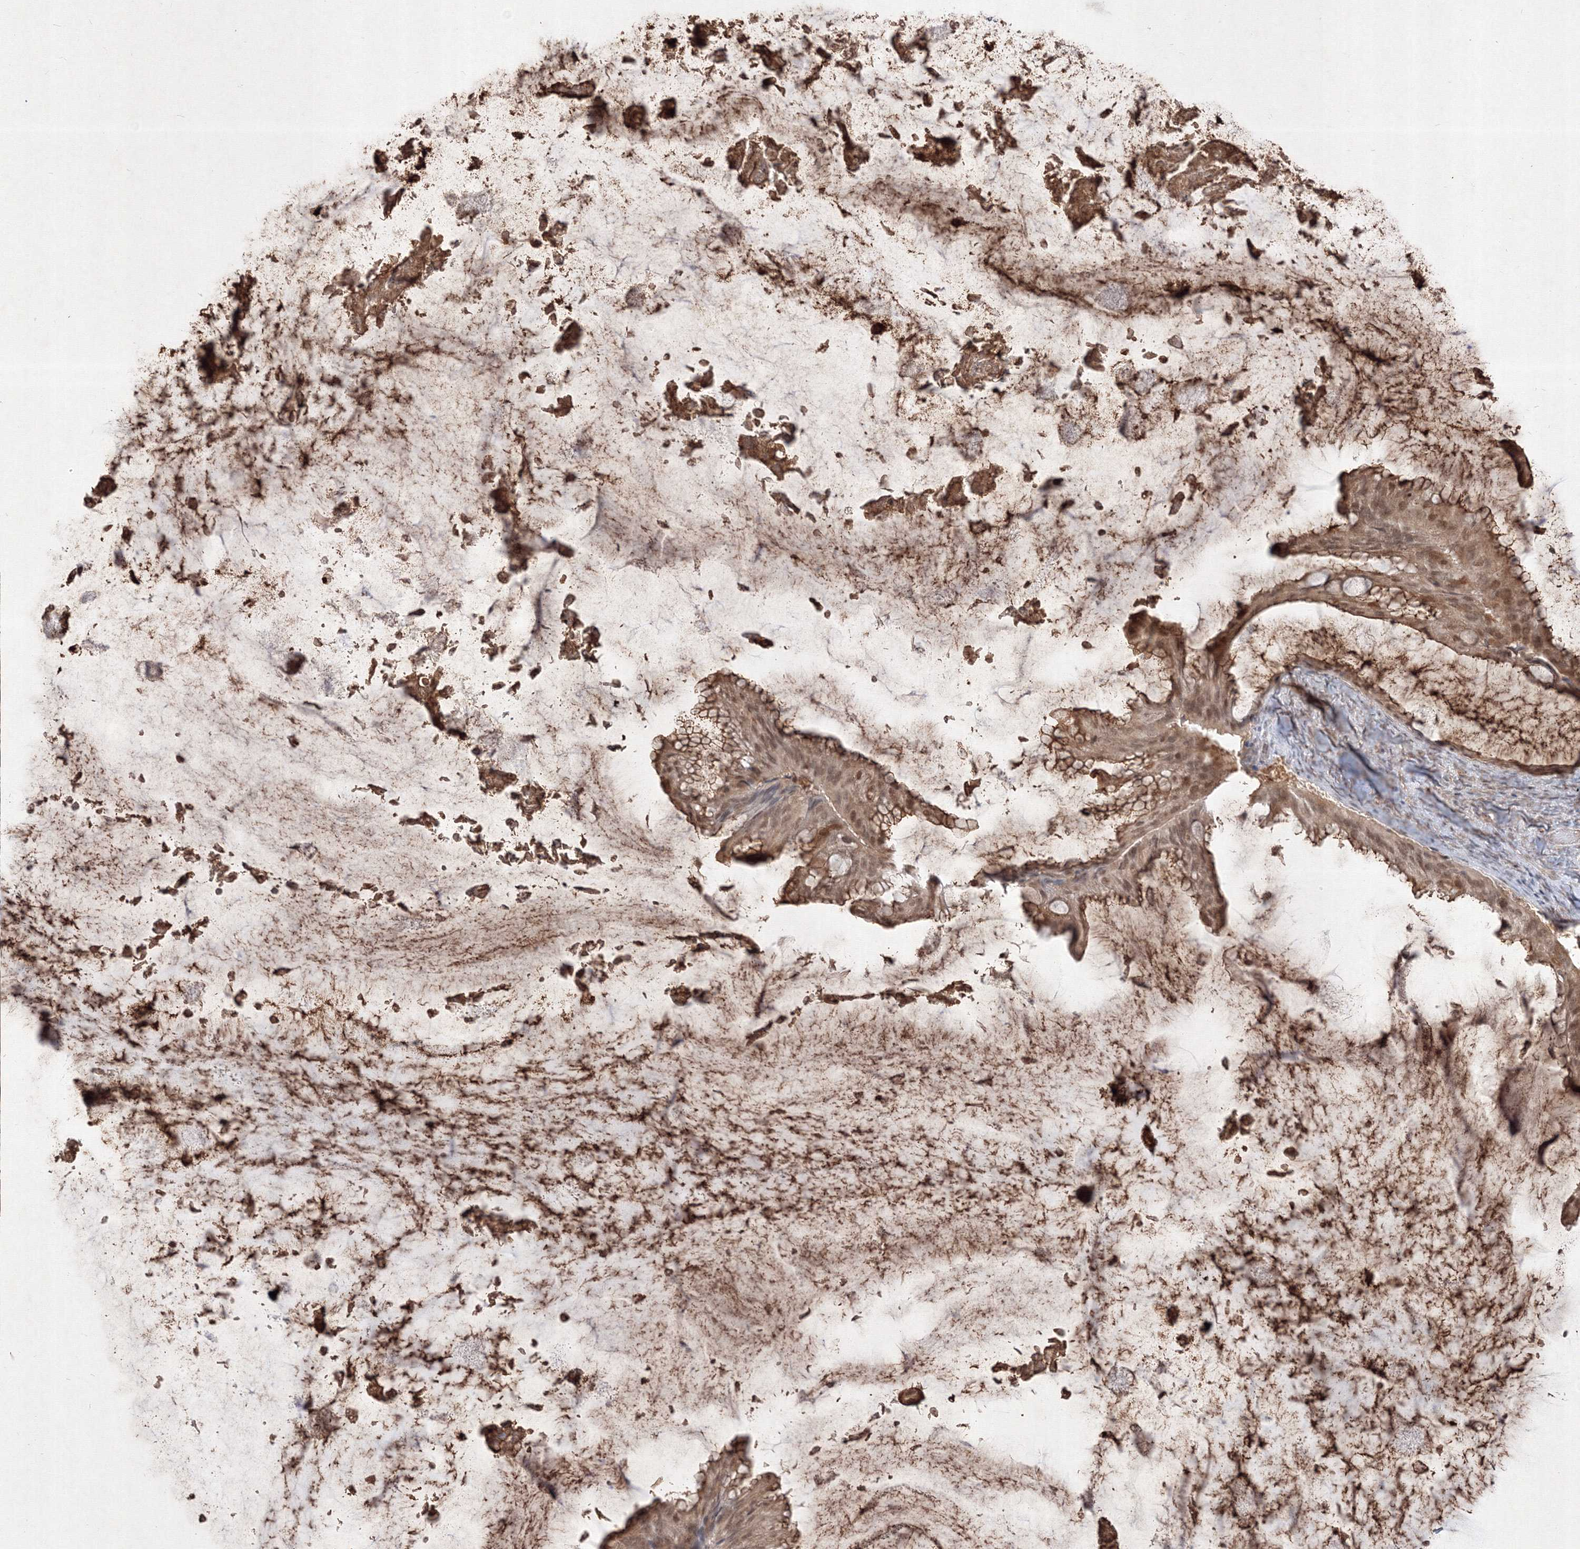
{"staining": {"intensity": "weak", "quantity": ">75%", "location": "cytoplasmic/membranous,nuclear"}, "tissue": "ovarian cancer", "cell_type": "Tumor cells", "image_type": "cancer", "snomed": [{"axis": "morphology", "description": "Cystadenocarcinoma, mucinous, NOS"}, {"axis": "topography", "description": "Ovary"}], "caption": "High-magnification brightfield microscopy of ovarian cancer (mucinous cystadenocarcinoma) stained with DAB (brown) and counterstained with hematoxylin (blue). tumor cells exhibit weak cytoplasmic/membranous and nuclear expression is identified in approximately>75% of cells.", "gene": "TAB1", "patient": {"sex": "female", "age": 61}}